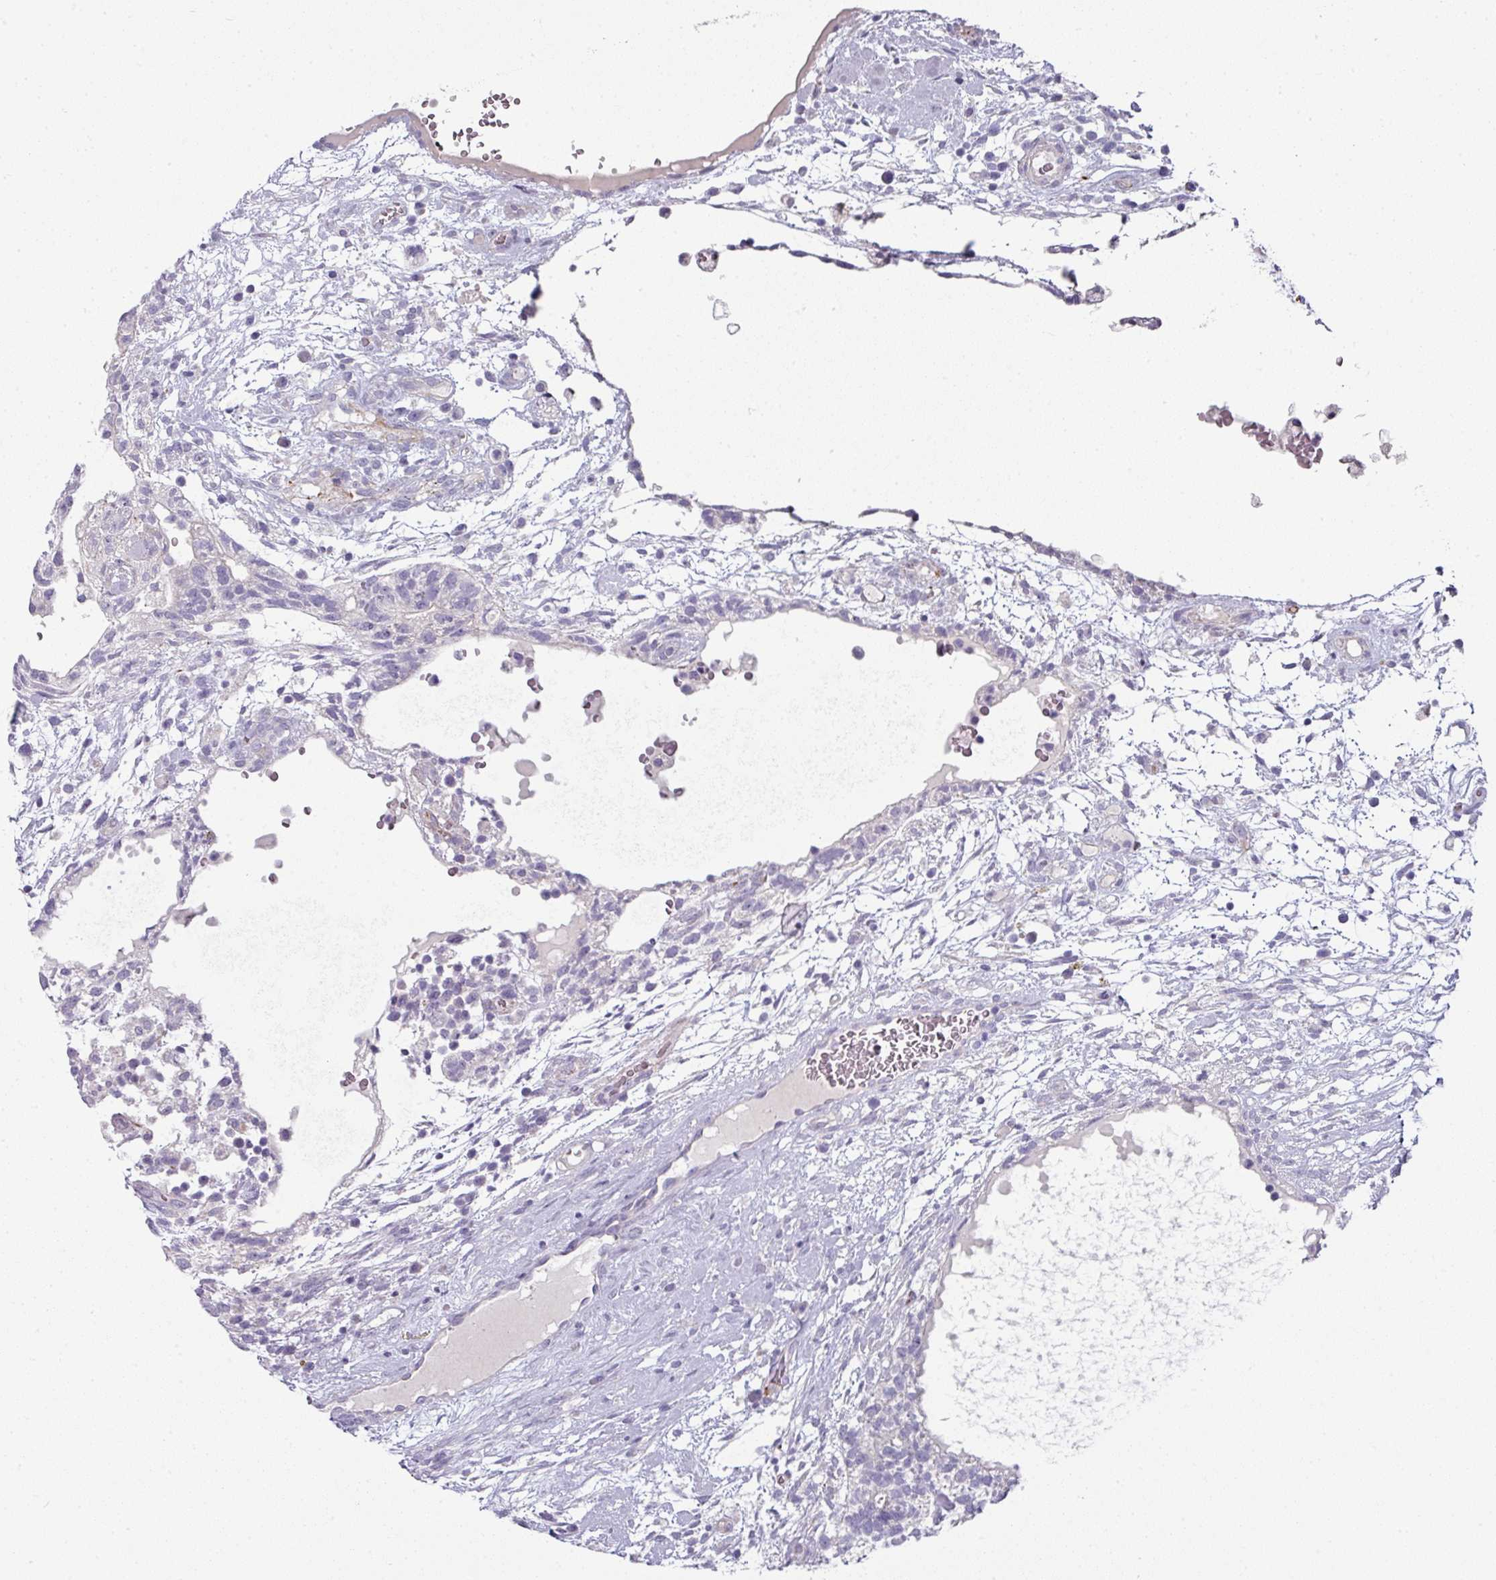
{"staining": {"intensity": "negative", "quantity": "none", "location": "none"}, "tissue": "testis cancer", "cell_type": "Tumor cells", "image_type": "cancer", "snomed": [{"axis": "morphology", "description": "Carcinoma, Embryonal, NOS"}, {"axis": "topography", "description": "Testis"}], "caption": "There is no significant staining in tumor cells of embryonal carcinoma (testis). (DAB immunohistochemistry visualized using brightfield microscopy, high magnification).", "gene": "SLC17A7", "patient": {"sex": "male", "age": 32}}